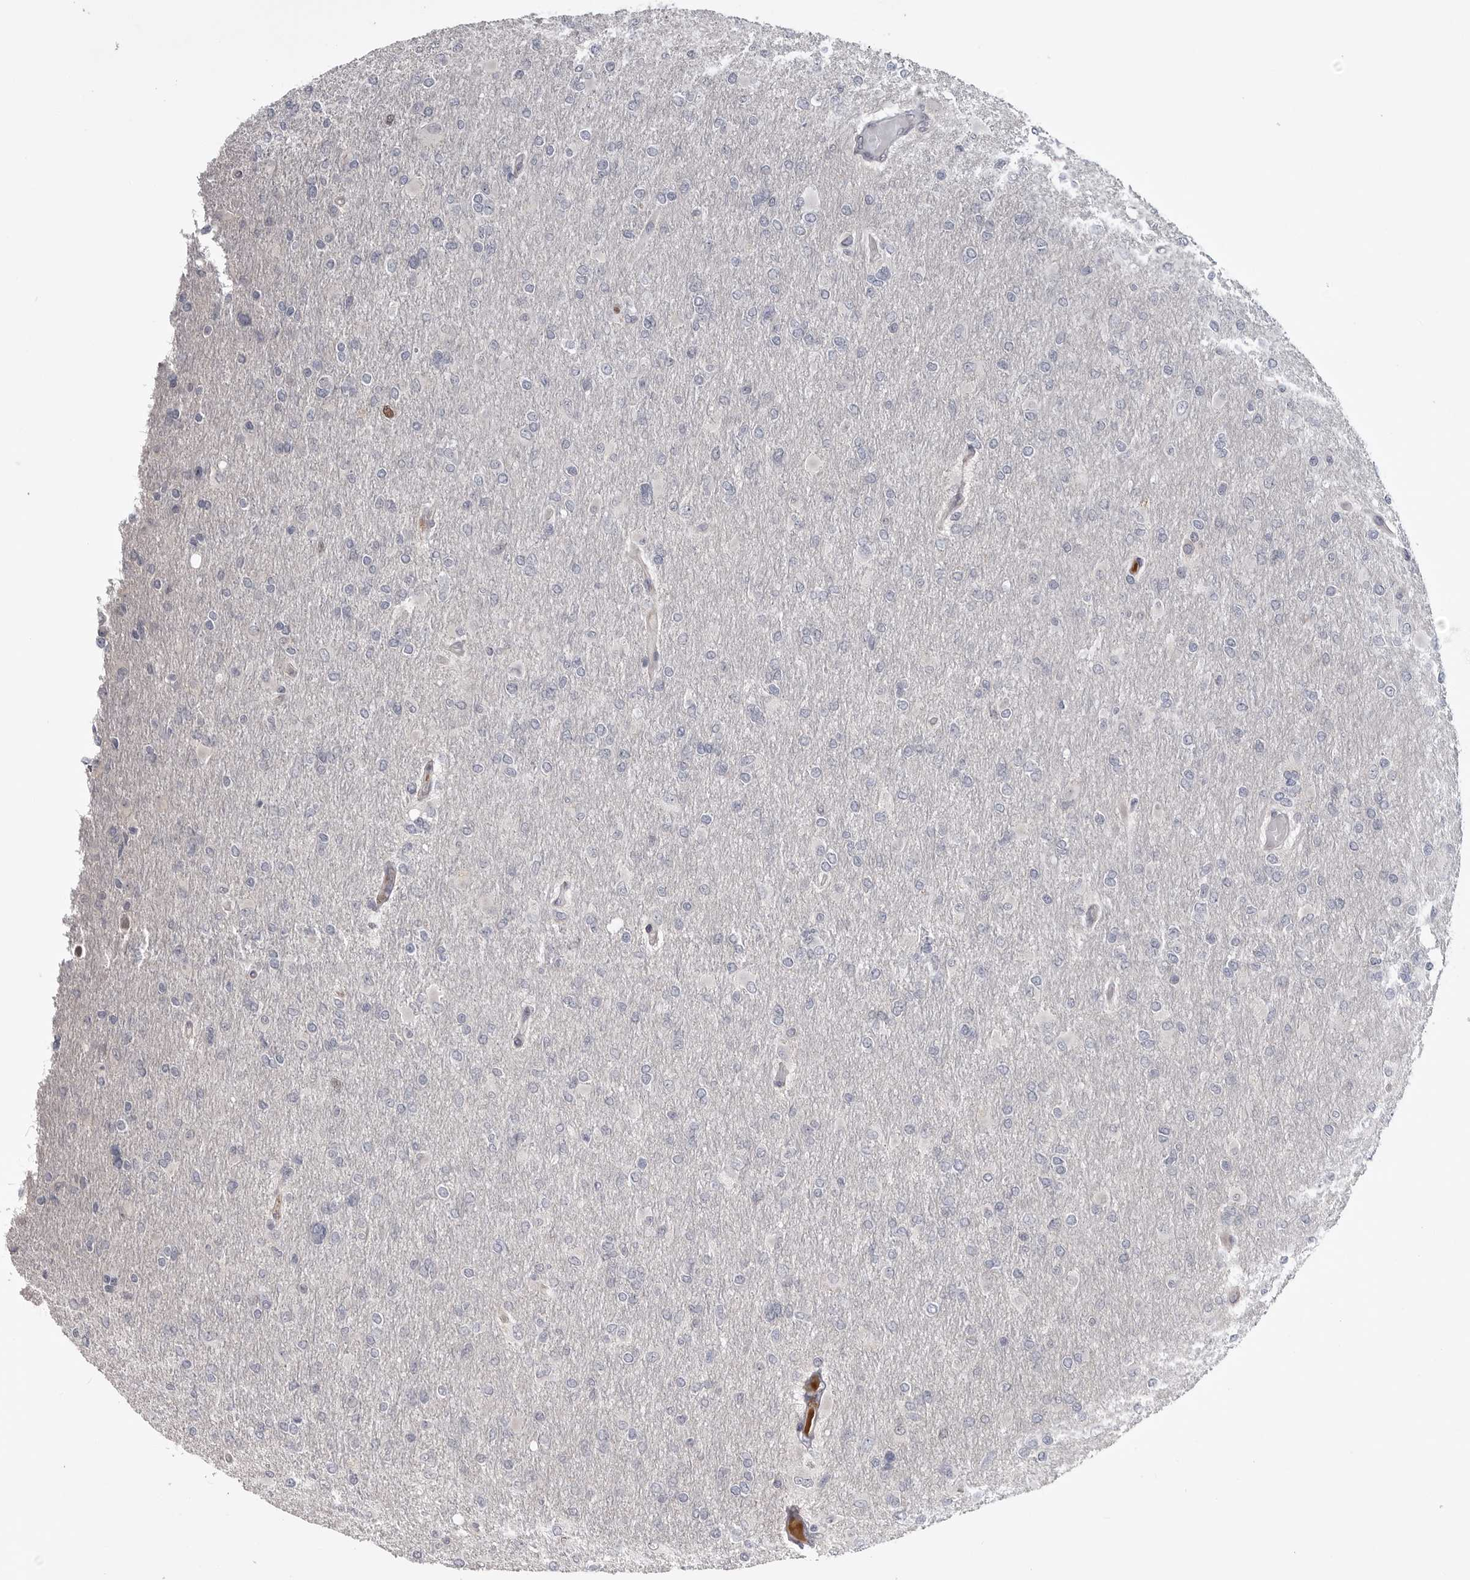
{"staining": {"intensity": "negative", "quantity": "none", "location": "none"}, "tissue": "glioma", "cell_type": "Tumor cells", "image_type": "cancer", "snomed": [{"axis": "morphology", "description": "Glioma, malignant, High grade"}, {"axis": "topography", "description": "Cerebral cortex"}], "caption": "Immunohistochemical staining of human high-grade glioma (malignant) displays no significant expression in tumor cells.", "gene": "ZNF277", "patient": {"sex": "female", "age": 36}}